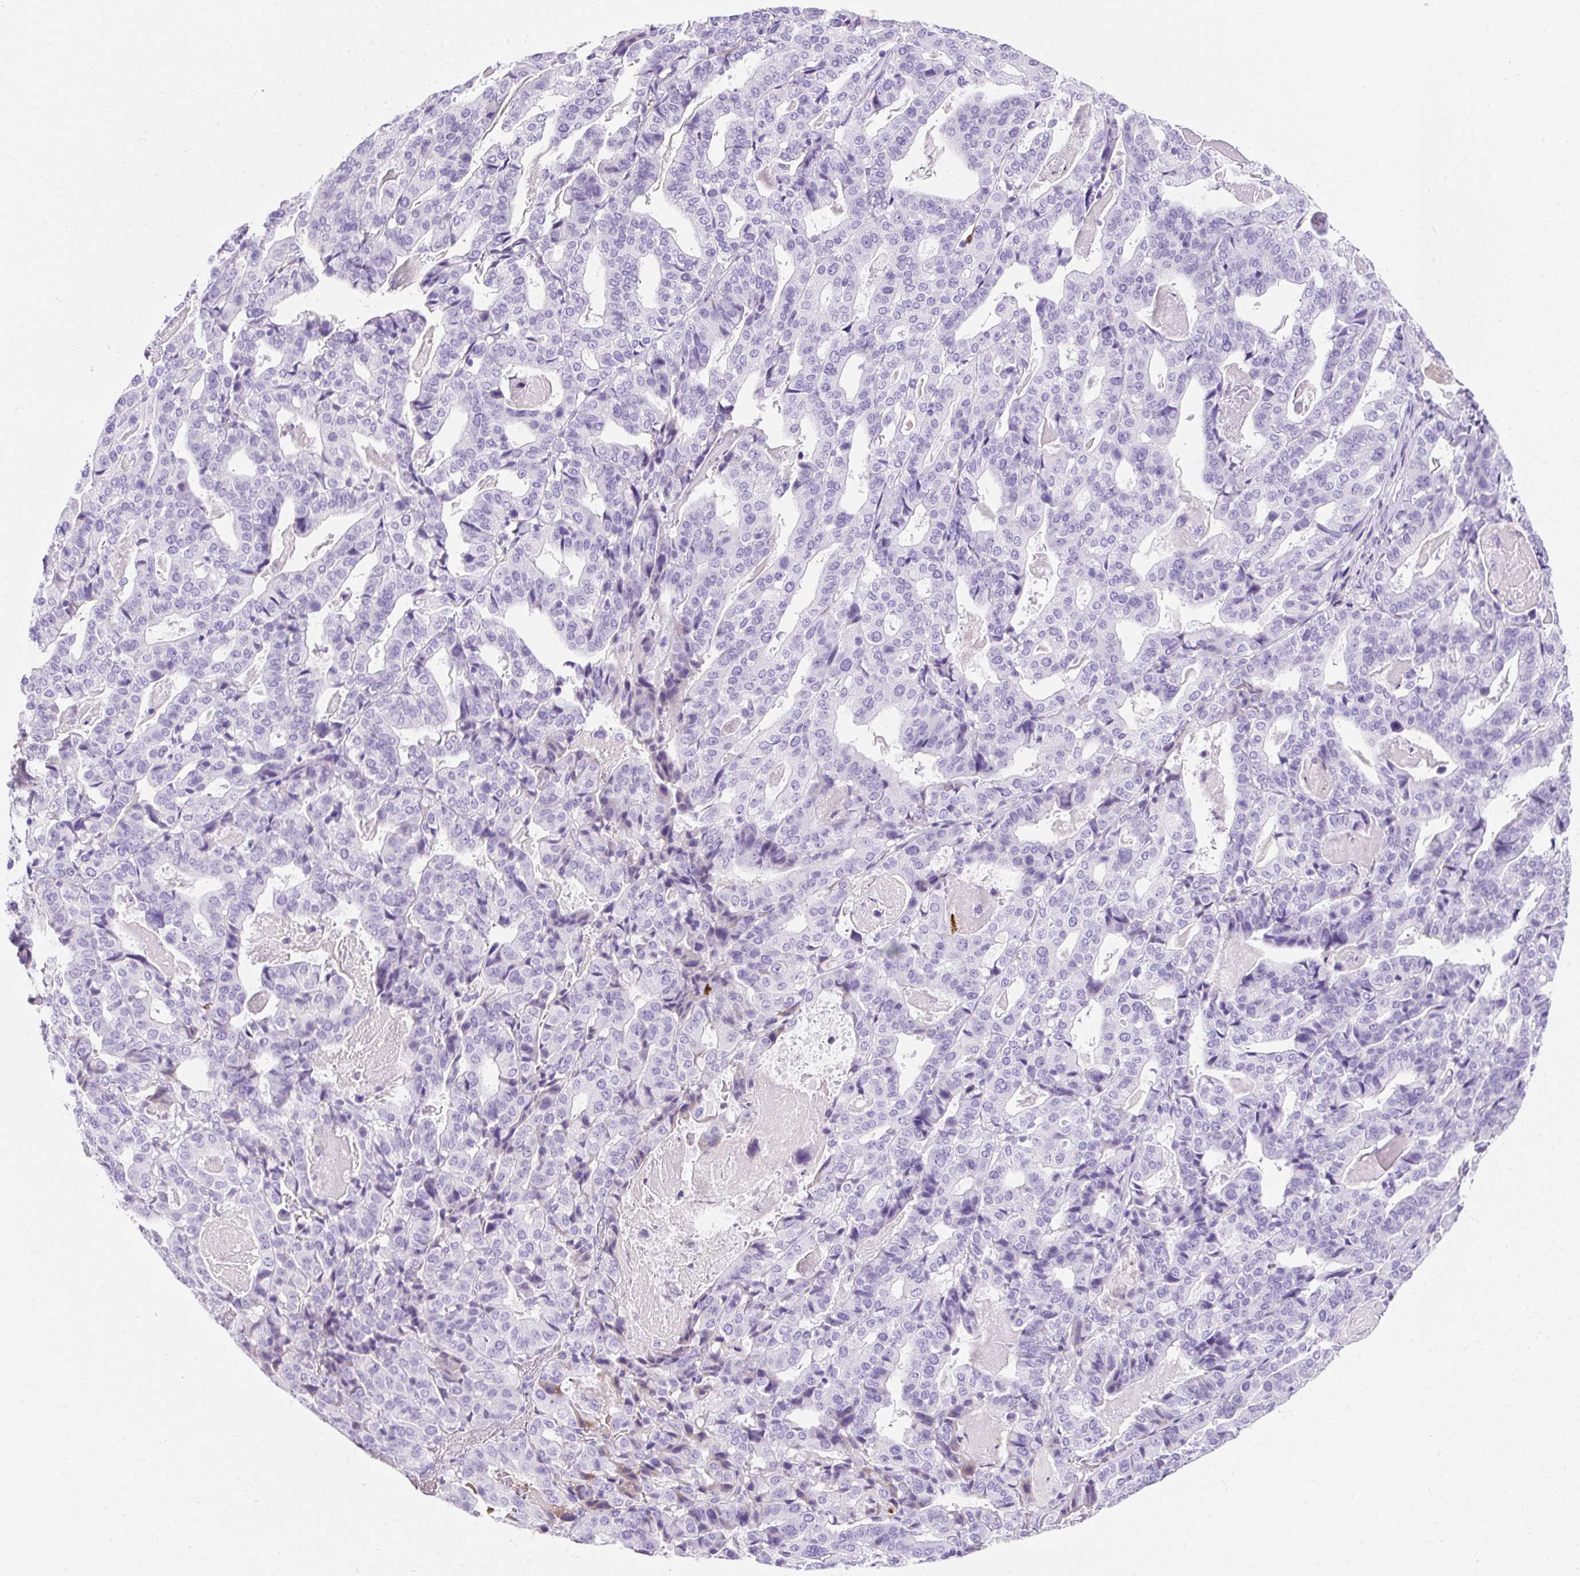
{"staining": {"intensity": "negative", "quantity": "none", "location": "none"}, "tissue": "stomach cancer", "cell_type": "Tumor cells", "image_type": "cancer", "snomed": [{"axis": "morphology", "description": "Adenocarcinoma, NOS"}, {"axis": "topography", "description": "Stomach"}], "caption": "High magnification brightfield microscopy of stomach adenocarcinoma stained with DAB (3,3'-diaminobenzidine) (brown) and counterstained with hematoxylin (blue): tumor cells show no significant positivity. (DAB immunohistochemistry (IHC), high magnification).", "gene": "APOC4-APOC2", "patient": {"sex": "male", "age": 48}}